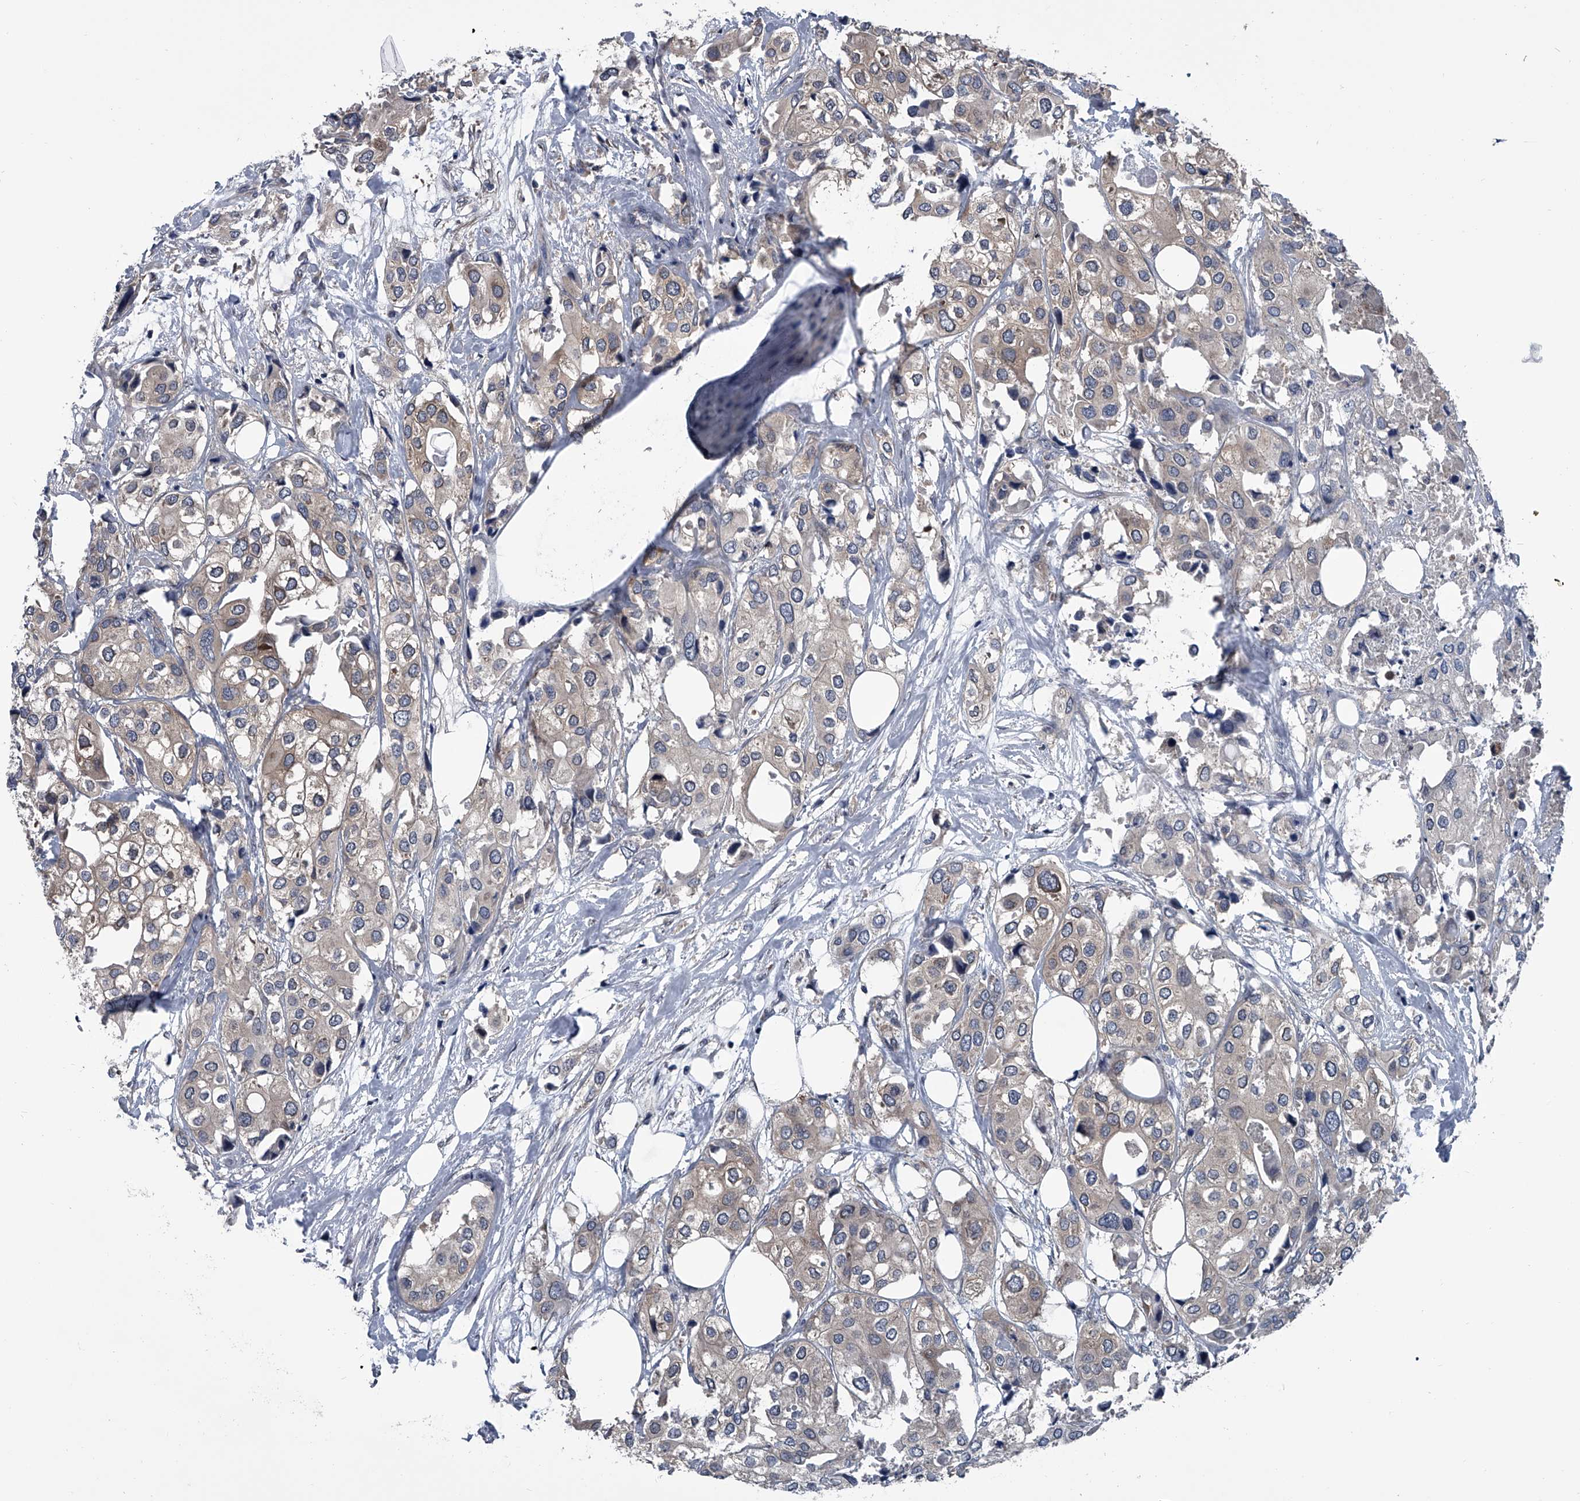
{"staining": {"intensity": "weak", "quantity": "25%-75%", "location": "cytoplasmic/membranous"}, "tissue": "urothelial cancer", "cell_type": "Tumor cells", "image_type": "cancer", "snomed": [{"axis": "morphology", "description": "Urothelial carcinoma, High grade"}, {"axis": "topography", "description": "Urinary bladder"}], "caption": "Weak cytoplasmic/membranous staining for a protein is appreciated in about 25%-75% of tumor cells of urothelial cancer using IHC.", "gene": "PPP2R5D", "patient": {"sex": "male", "age": 64}}